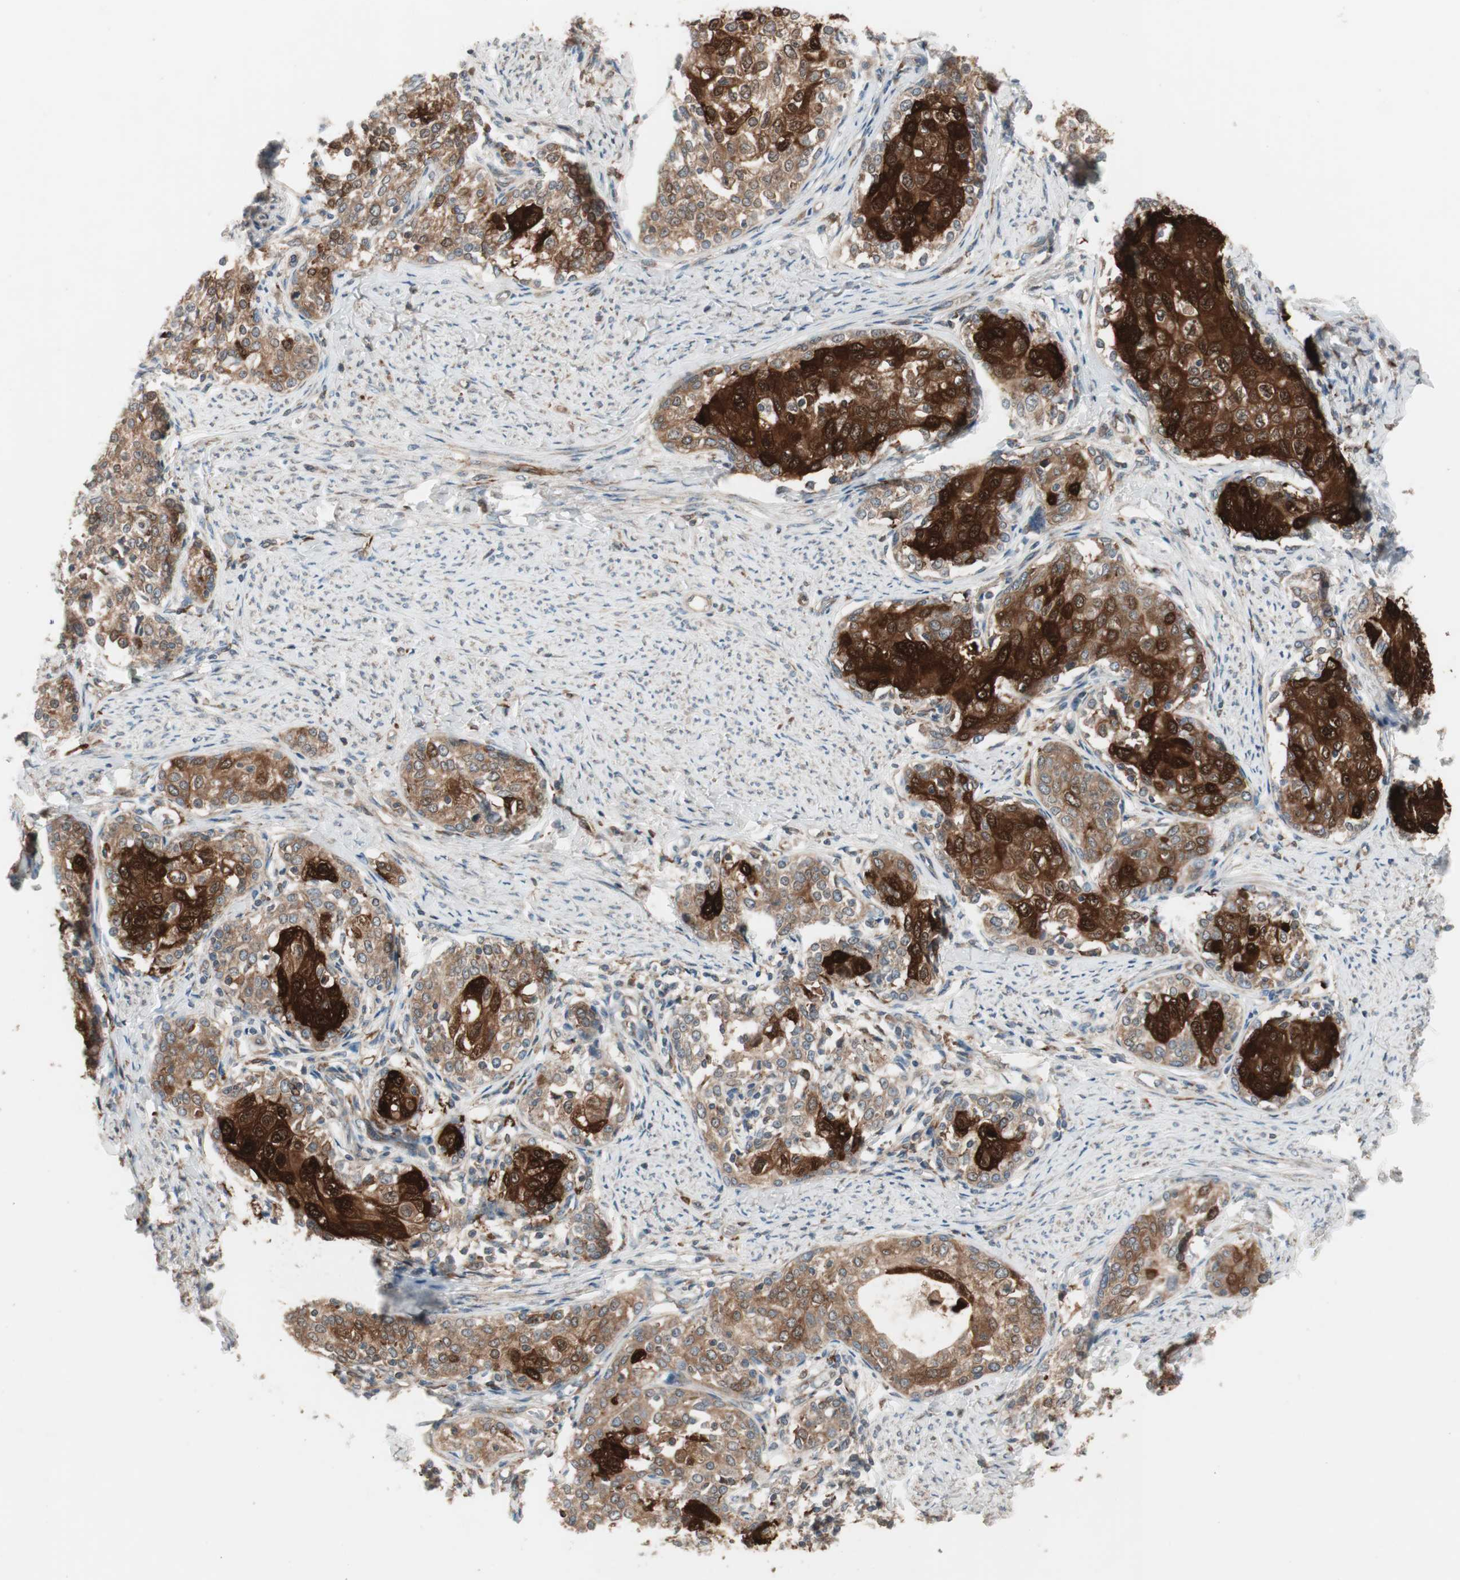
{"staining": {"intensity": "strong", "quantity": ">75%", "location": "cytoplasmic/membranous"}, "tissue": "cervical cancer", "cell_type": "Tumor cells", "image_type": "cancer", "snomed": [{"axis": "morphology", "description": "Squamous cell carcinoma, NOS"}, {"axis": "morphology", "description": "Adenocarcinoma, NOS"}, {"axis": "topography", "description": "Cervix"}], "caption": "Cervical cancer was stained to show a protein in brown. There is high levels of strong cytoplasmic/membranous expression in about >75% of tumor cells. (DAB (3,3'-diaminobenzidine) = brown stain, brightfield microscopy at high magnification).", "gene": "STAB1", "patient": {"sex": "female", "age": 52}}